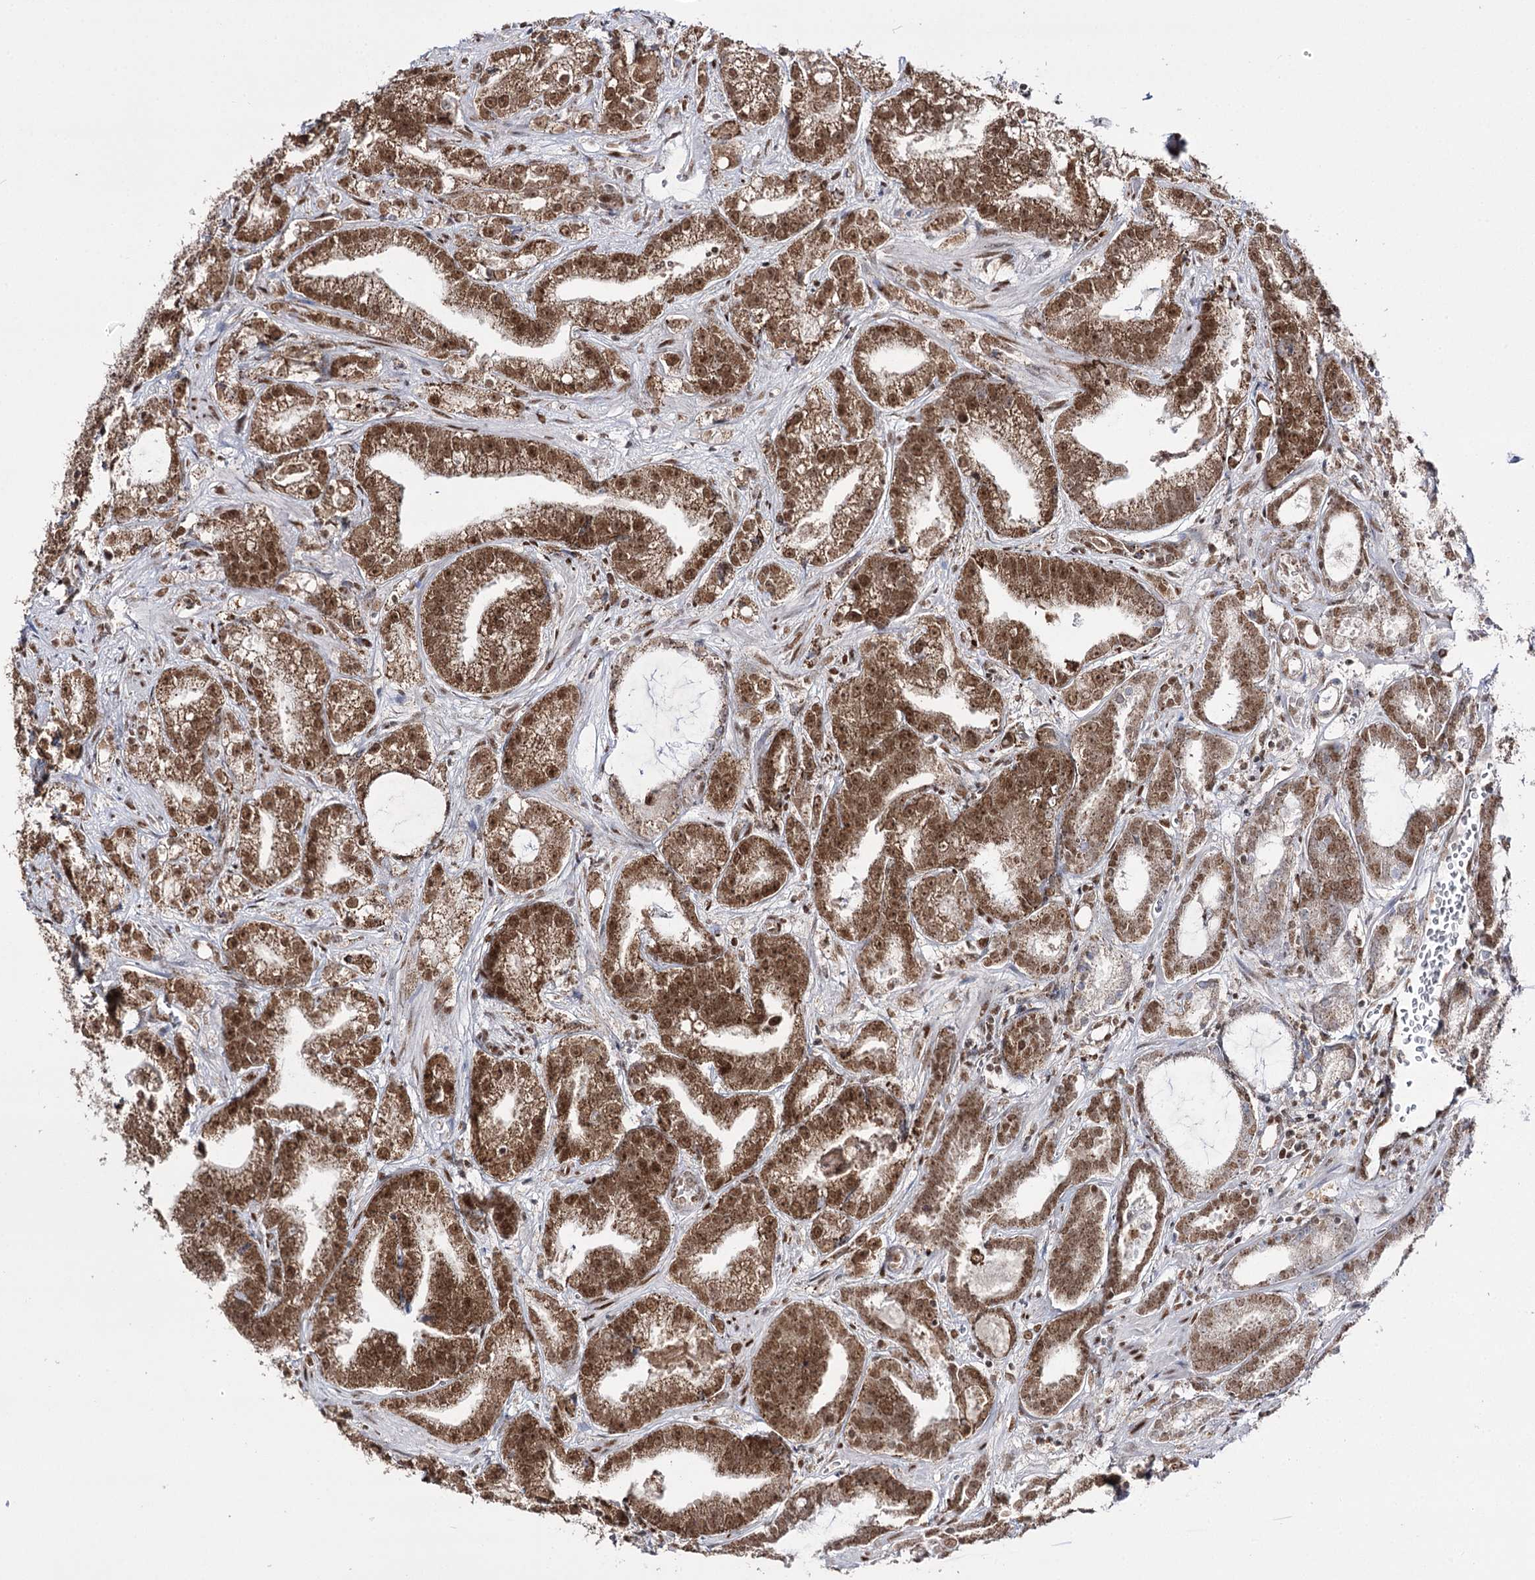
{"staining": {"intensity": "moderate", "quantity": ">75%", "location": "cytoplasmic/membranous,nuclear"}, "tissue": "prostate cancer", "cell_type": "Tumor cells", "image_type": "cancer", "snomed": [{"axis": "morphology", "description": "Adenocarcinoma, High grade"}, {"axis": "topography", "description": "Prostate and seminal vesicle, NOS"}], "caption": "Prostate cancer tissue shows moderate cytoplasmic/membranous and nuclear expression in about >75% of tumor cells The protein of interest is shown in brown color, while the nuclei are stained blue.", "gene": "VGLL4", "patient": {"sex": "male", "age": 67}}